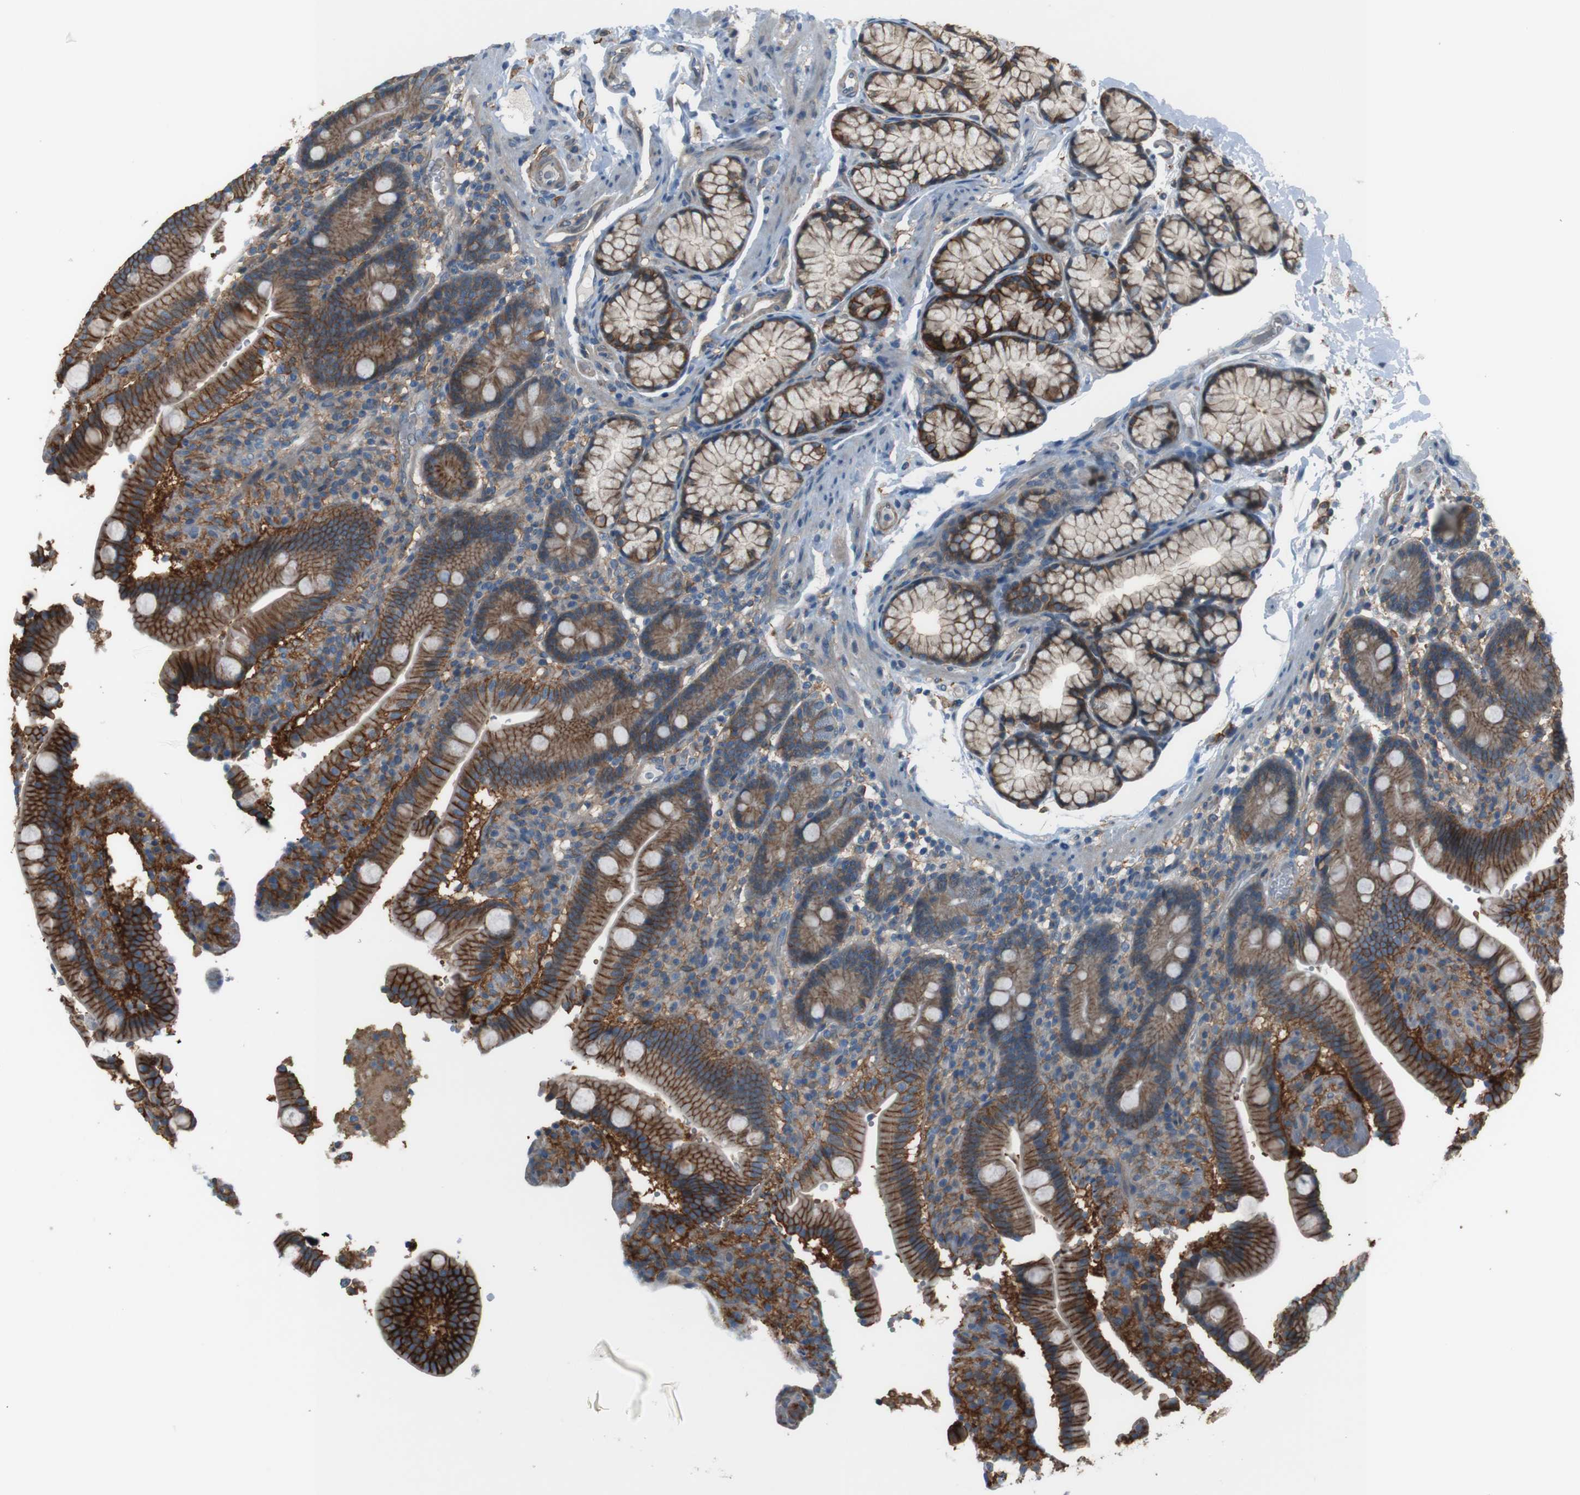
{"staining": {"intensity": "strong", "quantity": ">75%", "location": "cytoplasmic/membranous"}, "tissue": "duodenum", "cell_type": "Glandular cells", "image_type": "normal", "snomed": [{"axis": "morphology", "description": "Normal tissue, NOS"}, {"axis": "topography", "description": "Small intestine, NOS"}], "caption": "Immunohistochemistry staining of normal duodenum, which reveals high levels of strong cytoplasmic/membranous staining in about >75% of glandular cells indicating strong cytoplasmic/membranous protein staining. The staining was performed using DAB (3,3'-diaminobenzidine) (brown) for protein detection and nuclei were counterstained in hematoxylin (blue).", "gene": "ATP2B1", "patient": {"sex": "female", "age": 71}}